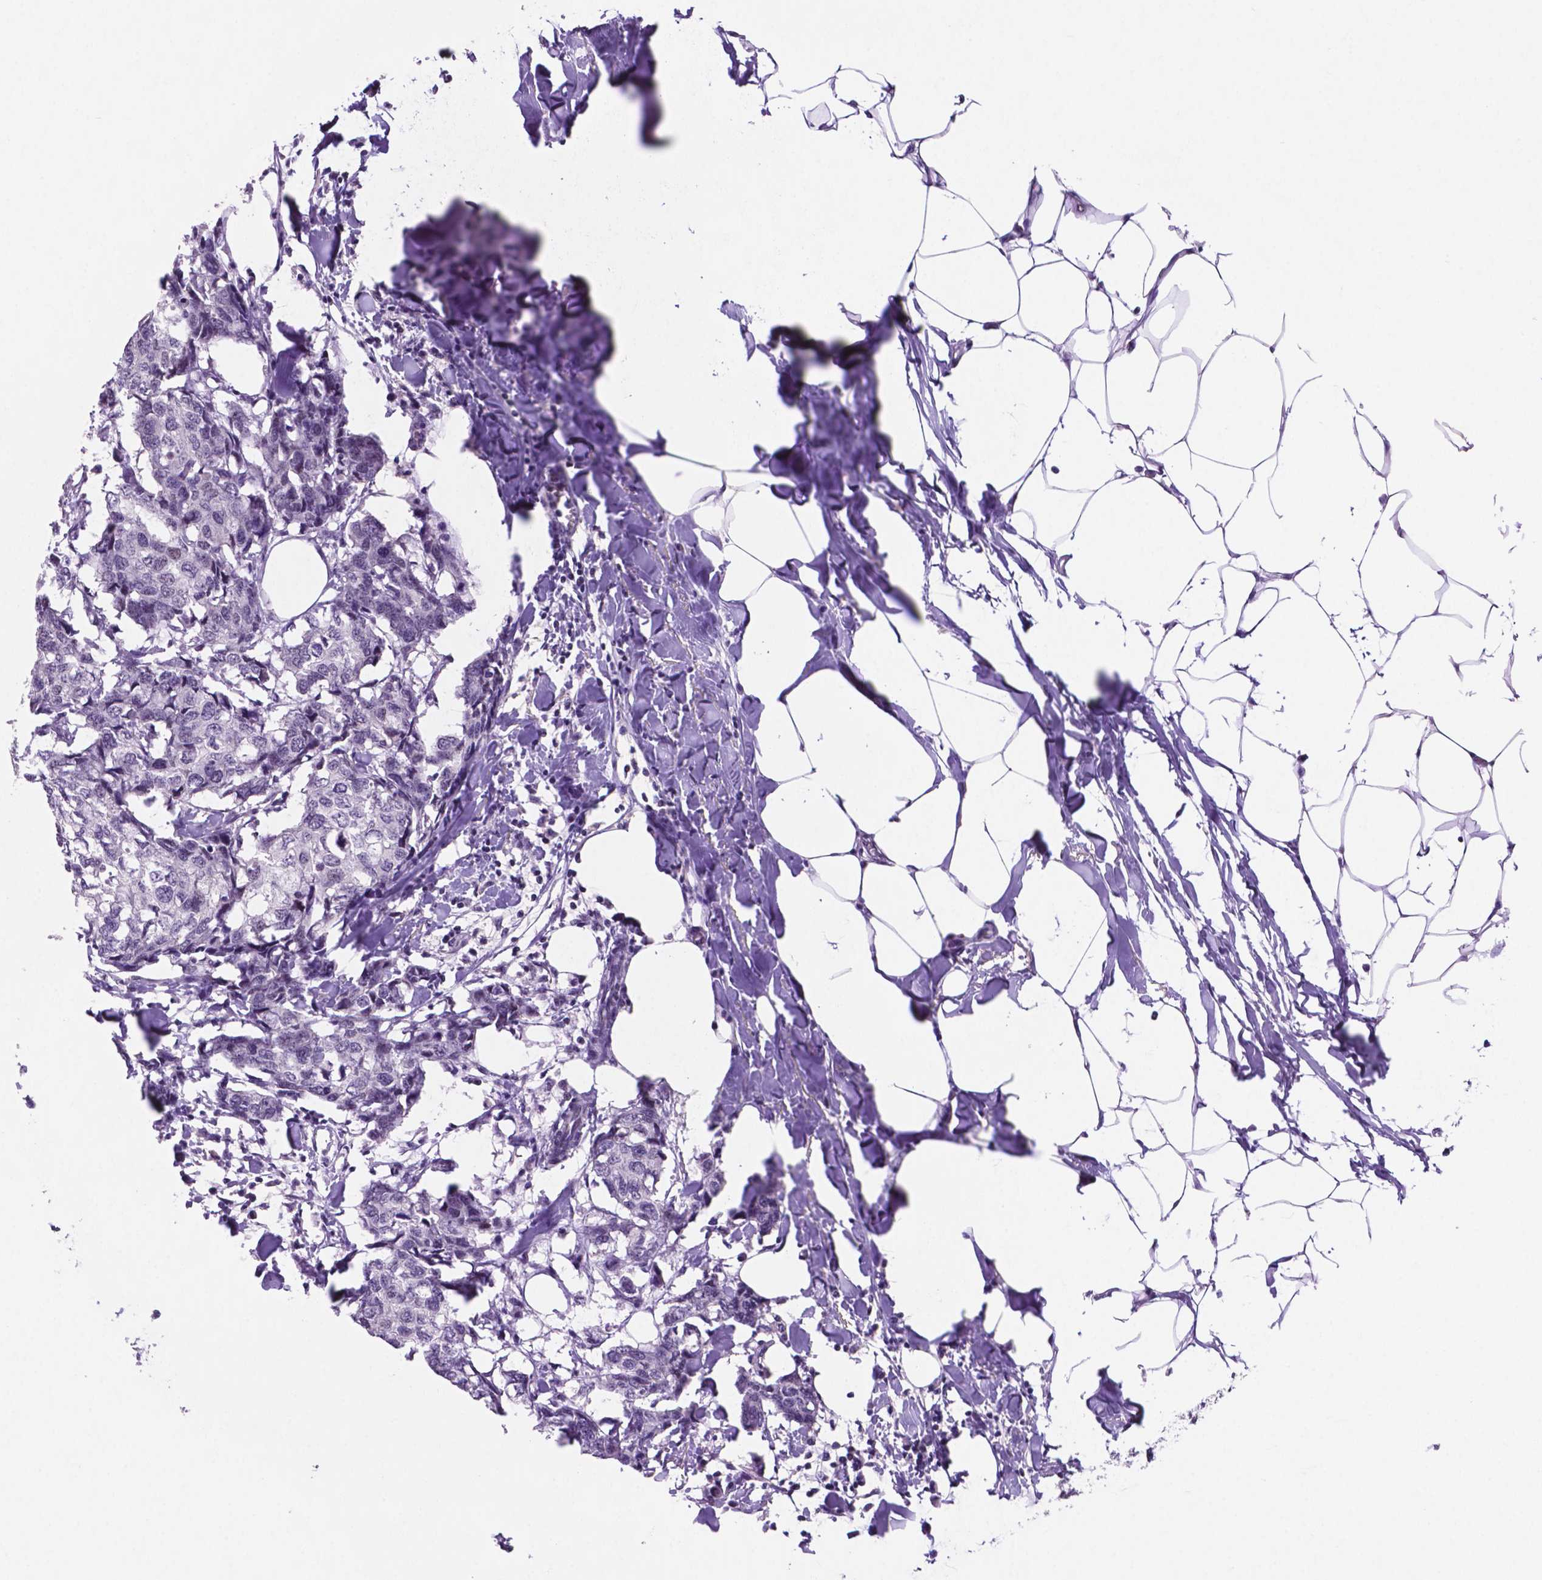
{"staining": {"intensity": "negative", "quantity": "none", "location": "none"}, "tissue": "breast cancer", "cell_type": "Tumor cells", "image_type": "cancer", "snomed": [{"axis": "morphology", "description": "Duct carcinoma"}, {"axis": "topography", "description": "Breast"}], "caption": "A histopathology image of infiltrating ductal carcinoma (breast) stained for a protein displays no brown staining in tumor cells.", "gene": "NCOR1", "patient": {"sex": "female", "age": 27}}